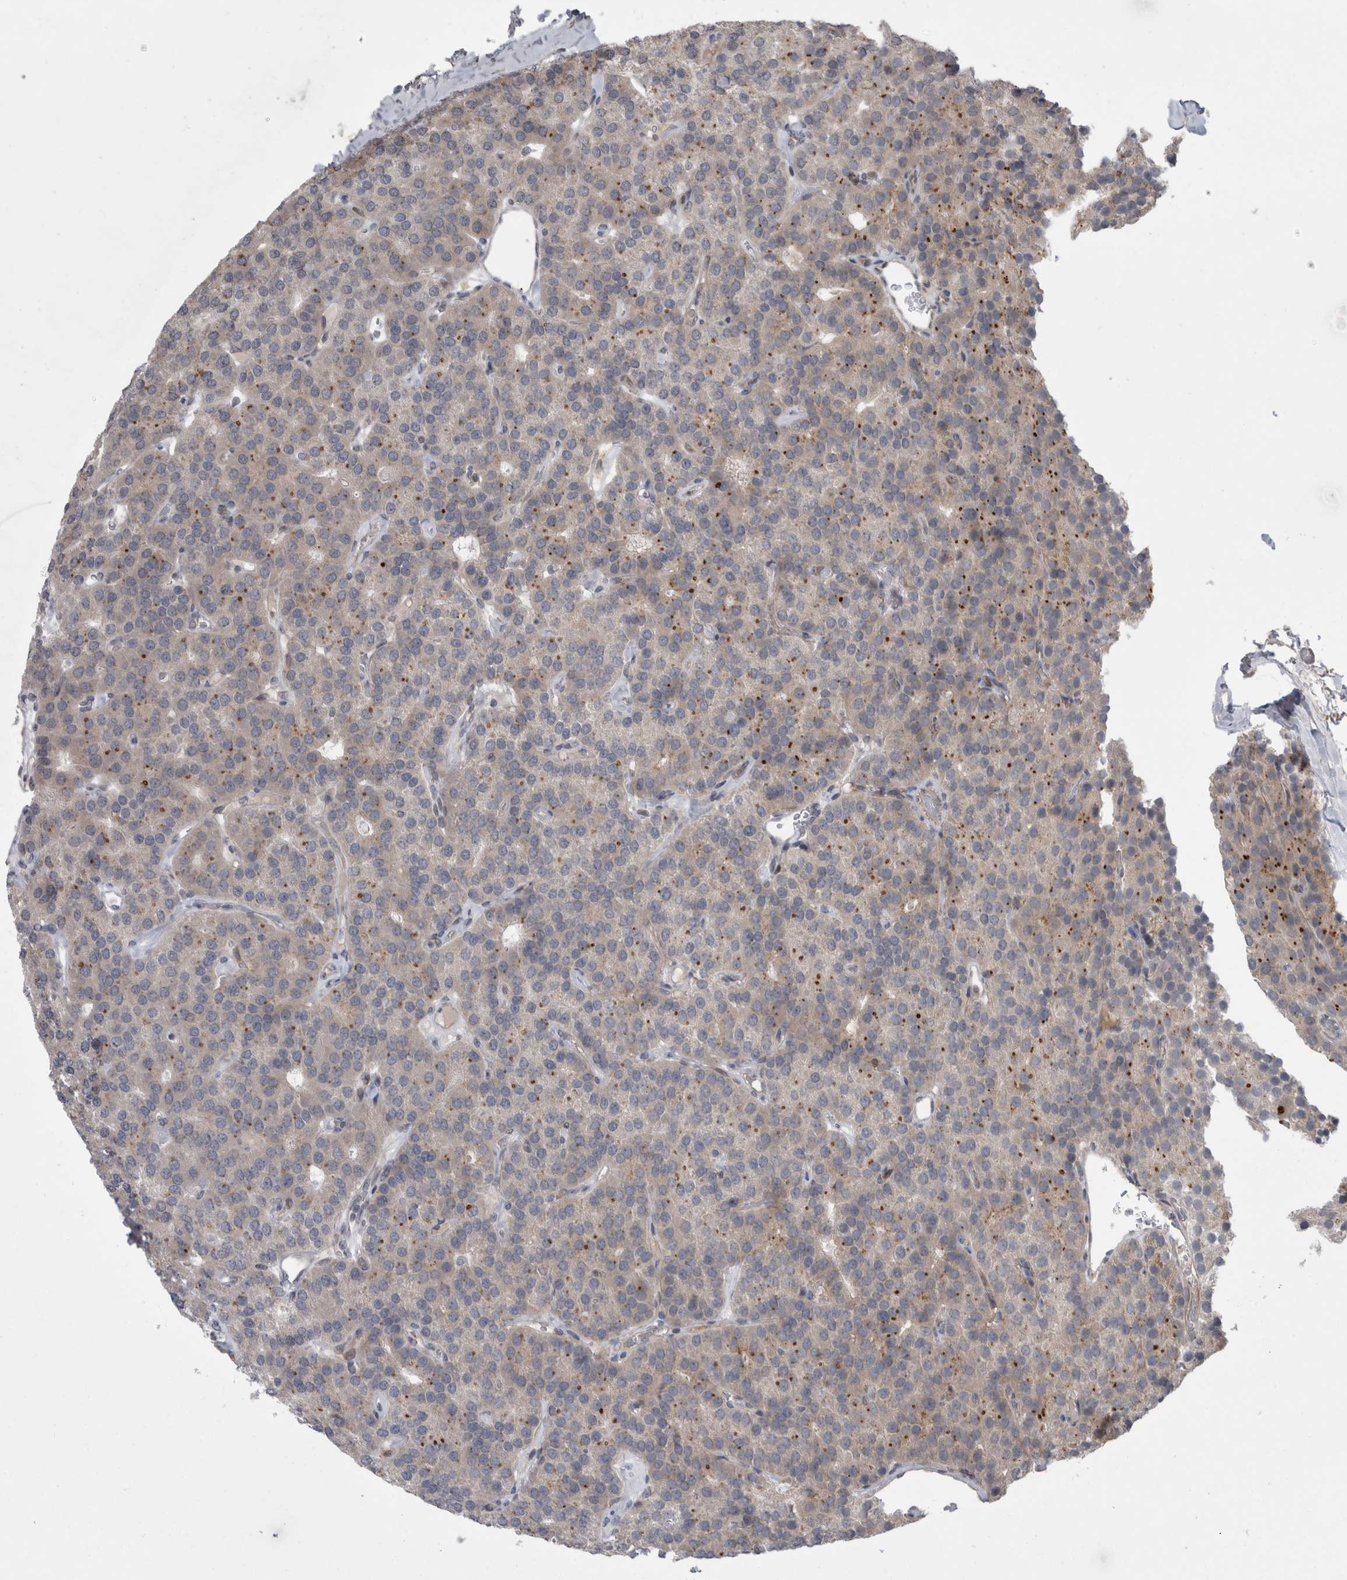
{"staining": {"intensity": "weak", "quantity": "<25%", "location": "cytoplasmic/membranous"}, "tissue": "parathyroid gland", "cell_type": "Glandular cells", "image_type": "normal", "snomed": [{"axis": "morphology", "description": "Normal tissue, NOS"}, {"axis": "morphology", "description": "Adenoma, NOS"}, {"axis": "topography", "description": "Parathyroid gland"}], "caption": "Histopathology image shows no protein expression in glandular cells of benign parathyroid gland.", "gene": "MTBP", "patient": {"sex": "female", "age": 86}}